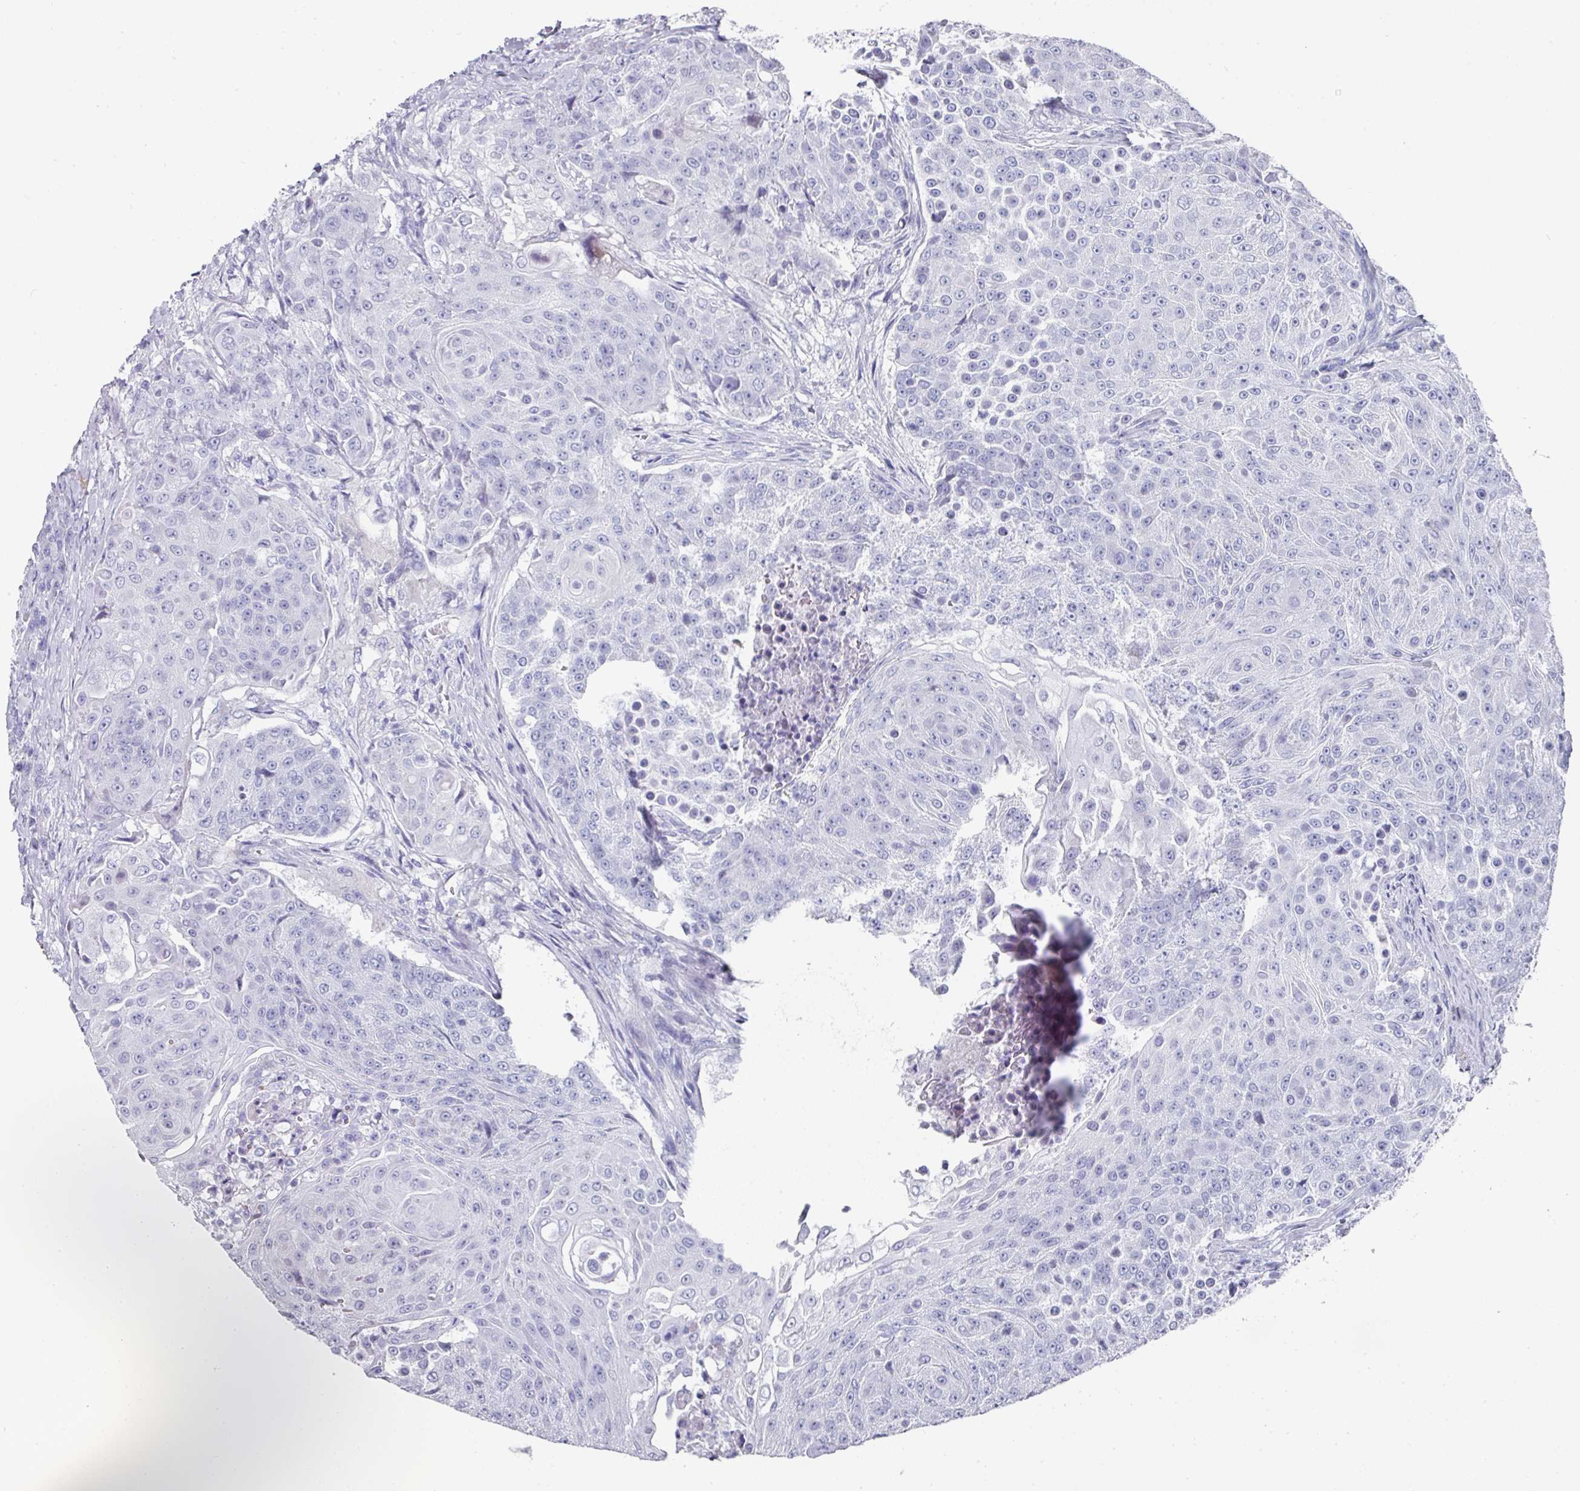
{"staining": {"intensity": "negative", "quantity": "none", "location": "none"}, "tissue": "urothelial cancer", "cell_type": "Tumor cells", "image_type": "cancer", "snomed": [{"axis": "morphology", "description": "Urothelial carcinoma, High grade"}, {"axis": "topography", "description": "Urinary bladder"}], "caption": "This is a micrograph of immunohistochemistry staining of high-grade urothelial carcinoma, which shows no positivity in tumor cells. The staining is performed using DAB (3,3'-diaminobenzidine) brown chromogen with nuclei counter-stained in using hematoxylin.", "gene": "SETBP1", "patient": {"sex": "female", "age": 63}}